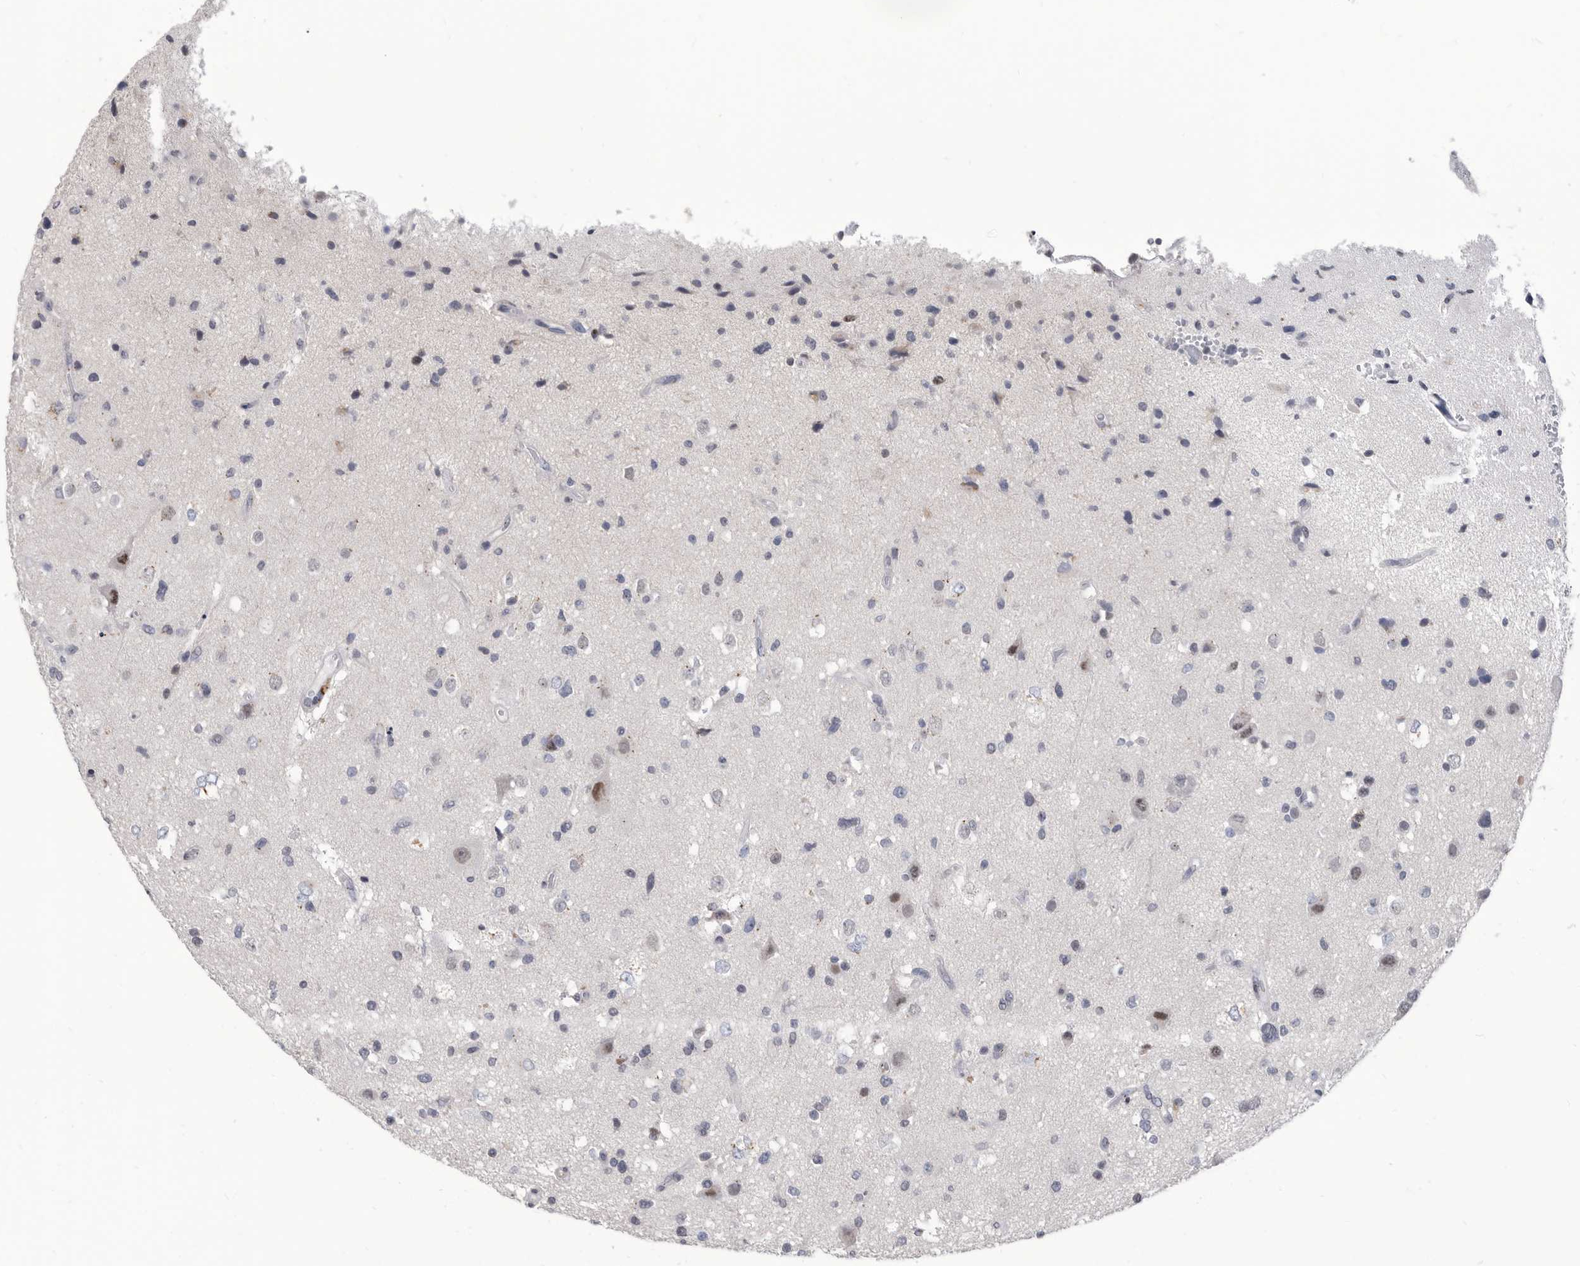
{"staining": {"intensity": "negative", "quantity": "none", "location": "none"}, "tissue": "glioma", "cell_type": "Tumor cells", "image_type": "cancer", "snomed": [{"axis": "morphology", "description": "Glioma, malignant, High grade"}, {"axis": "topography", "description": "Brain"}], "caption": "Immunohistochemical staining of malignant glioma (high-grade) displays no significant staining in tumor cells.", "gene": "TSTD1", "patient": {"sex": "male", "age": 33}}